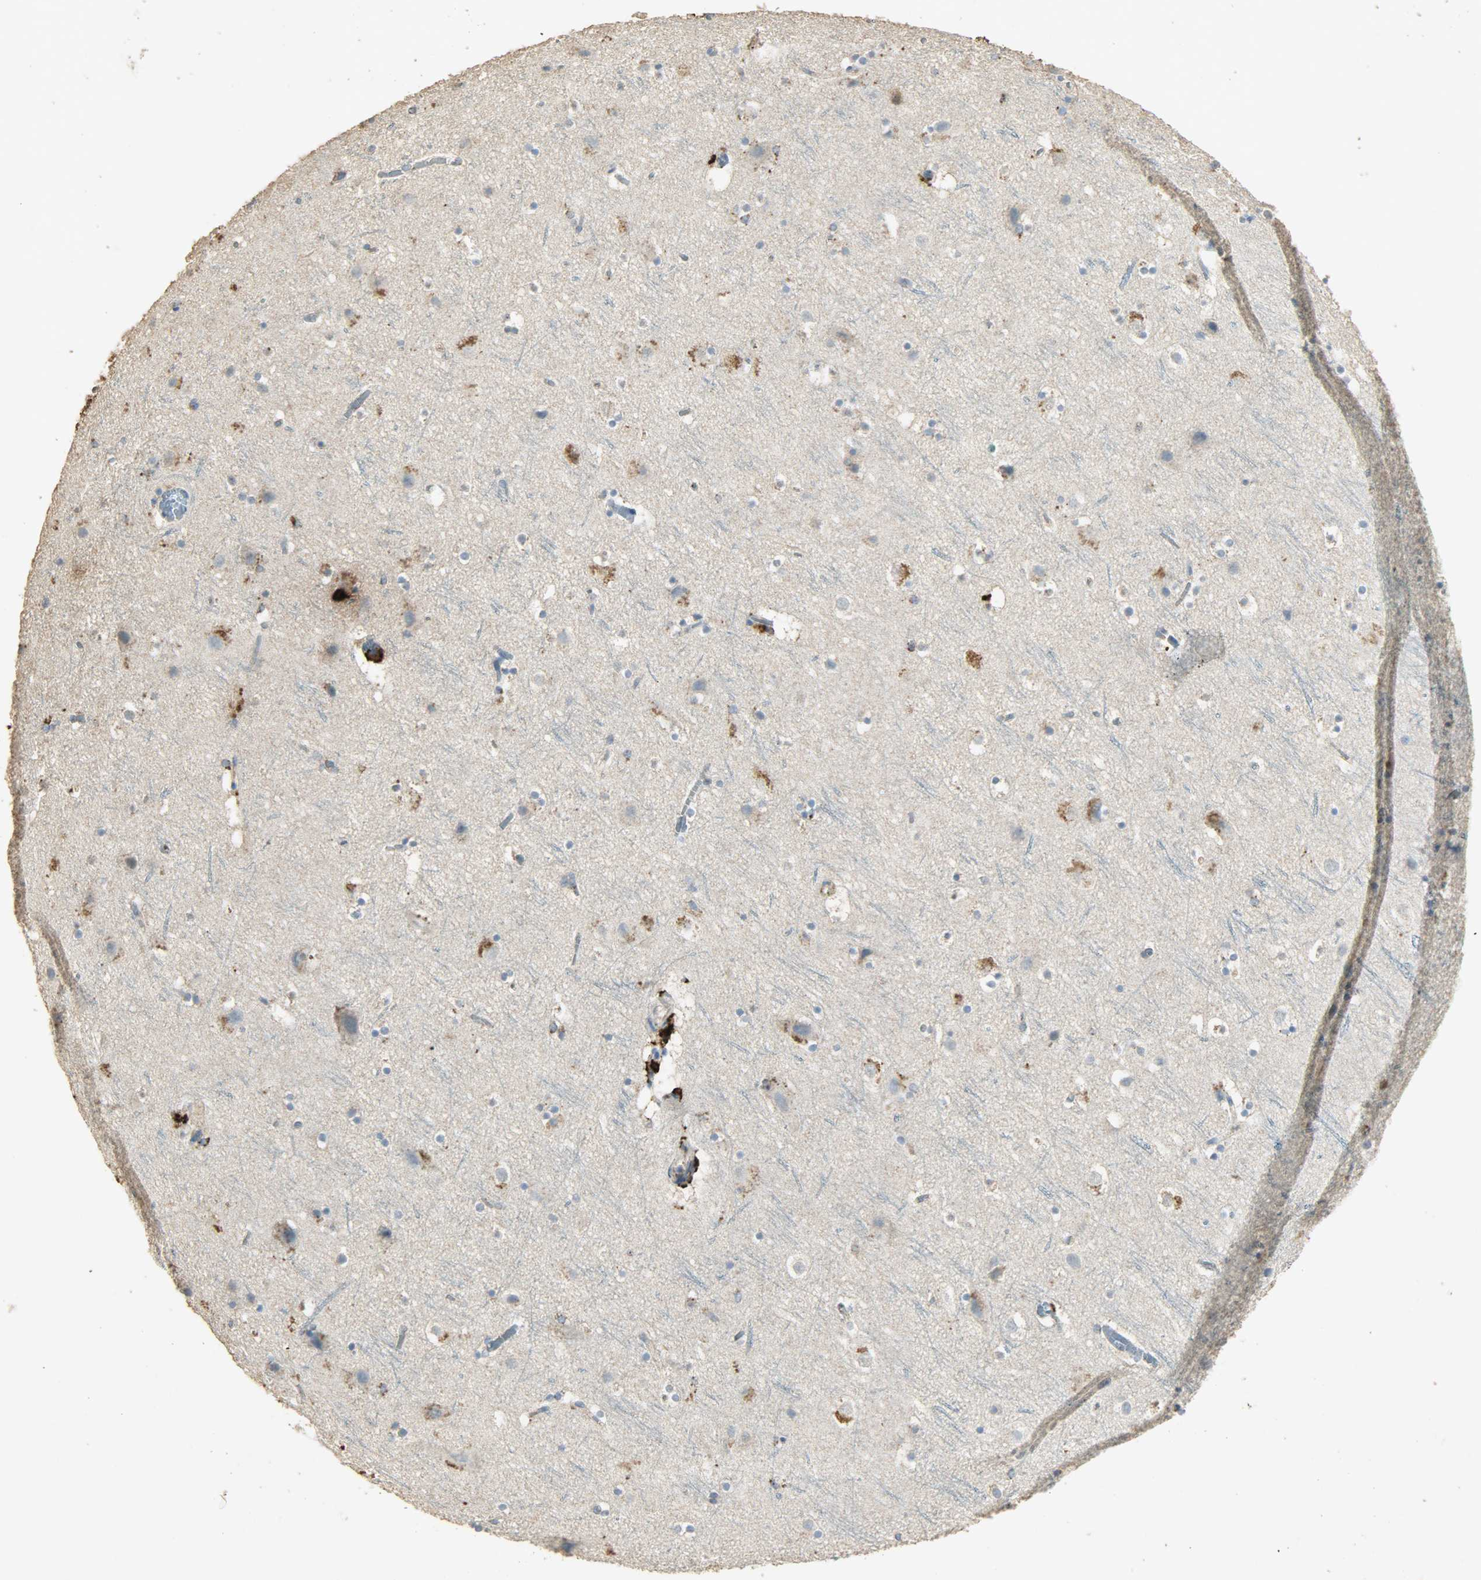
{"staining": {"intensity": "negative", "quantity": "none", "location": "none"}, "tissue": "cerebral cortex", "cell_type": "Endothelial cells", "image_type": "normal", "snomed": [{"axis": "morphology", "description": "Normal tissue, NOS"}, {"axis": "topography", "description": "Cerebral cortex"}], "caption": "The micrograph displays no staining of endothelial cells in normal cerebral cortex.", "gene": "ASB9", "patient": {"sex": "male", "age": 45}}